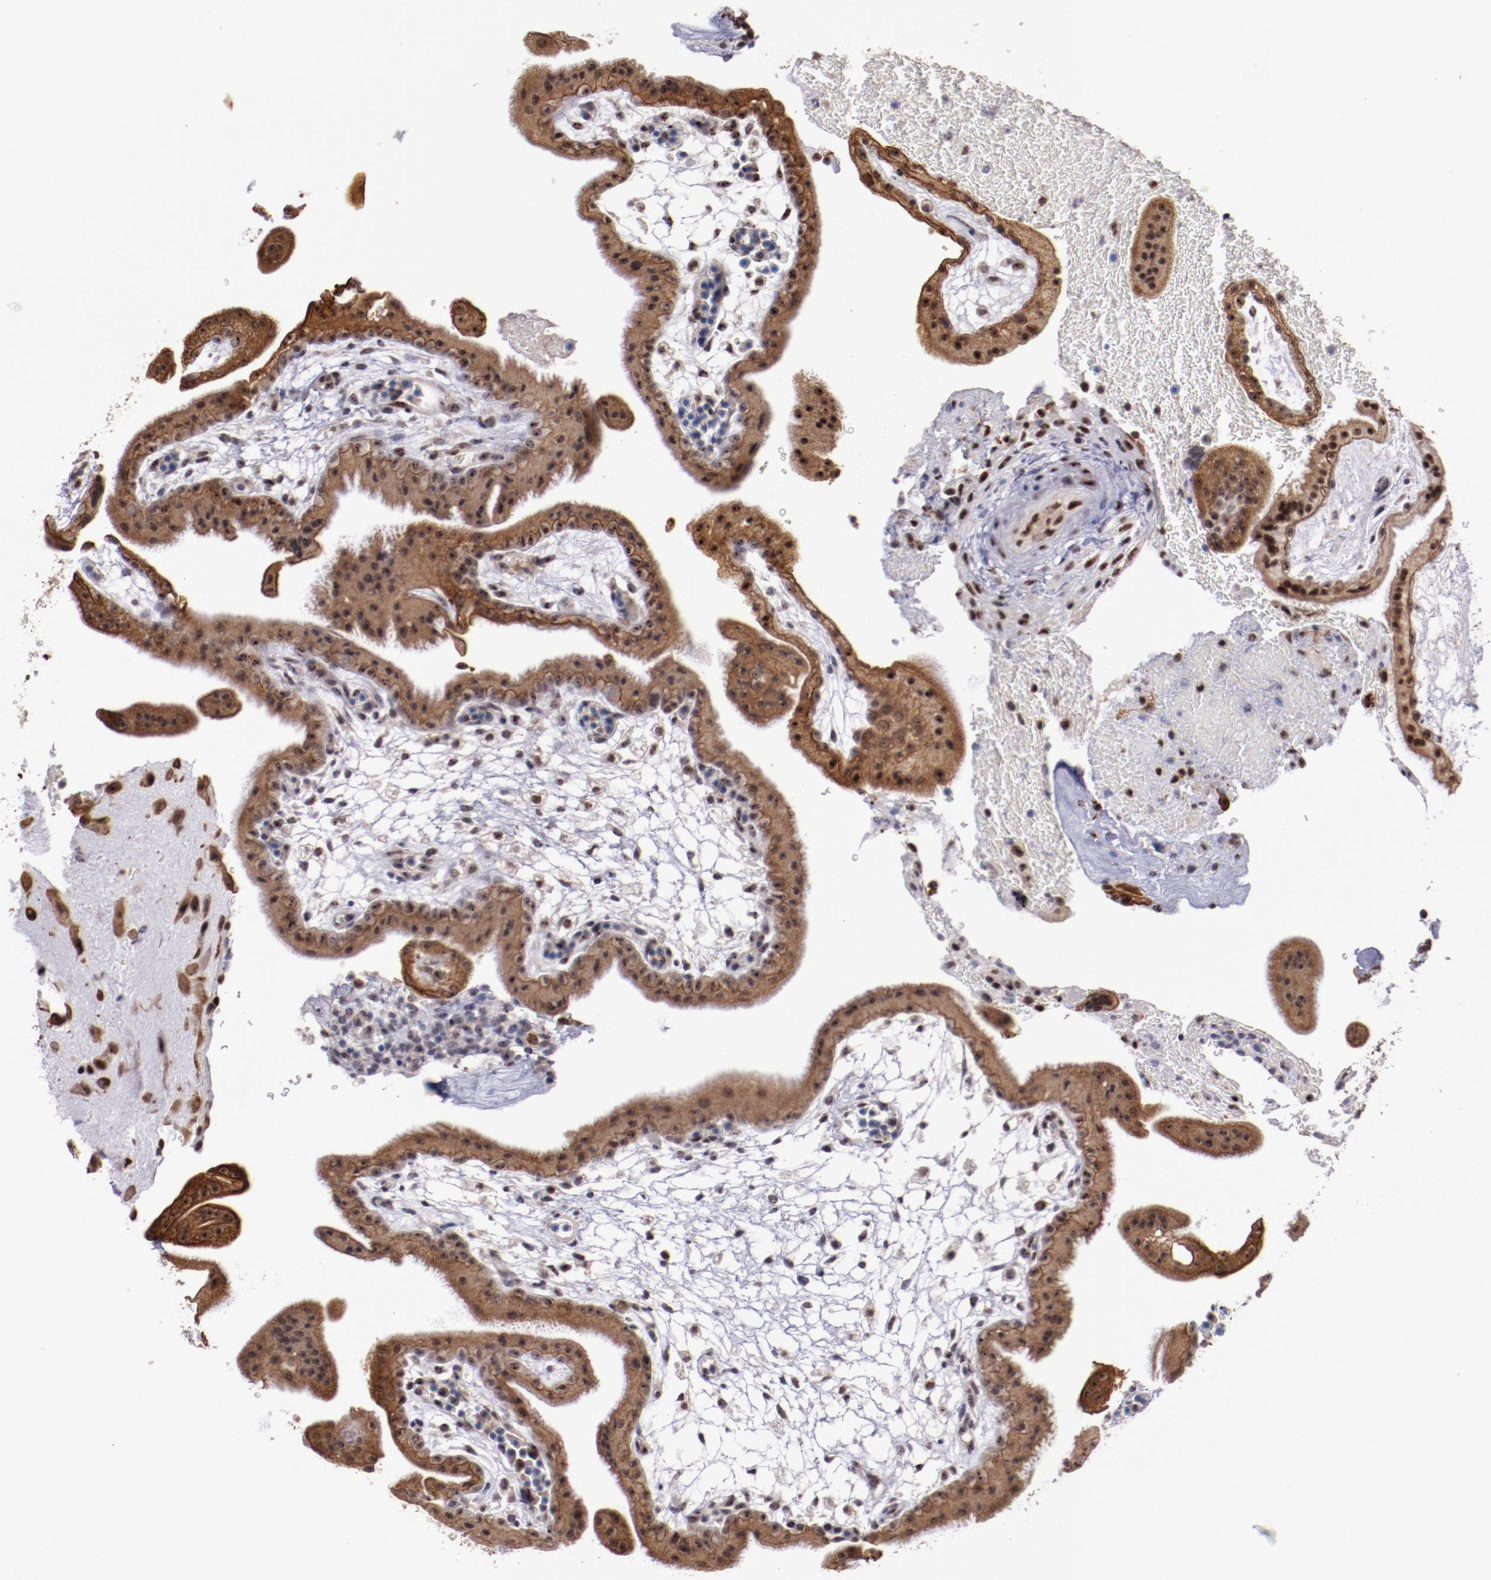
{"staining": {"intensity": "moderate", "quantity": ">75%", "location": "cytoplasmic/membranous,nuclear"}, "tissue": "placenta", "cell_type": "Trophoblastic cells", "image_type": "normal", "snomed": [{"axis": "morphology", "description": "Normal tissue, NOS"}, {"axis": "topography", "description": "Placenta"}], "caption": "Human placenta stained for a protein (brown) demonstrates moderate cytoplasmic/membranous,nuclear positive positivity in approximately >75% of trophoblastic cells.", "gene": "DDX24", "patient": {"sex": "female", "age": 19}}